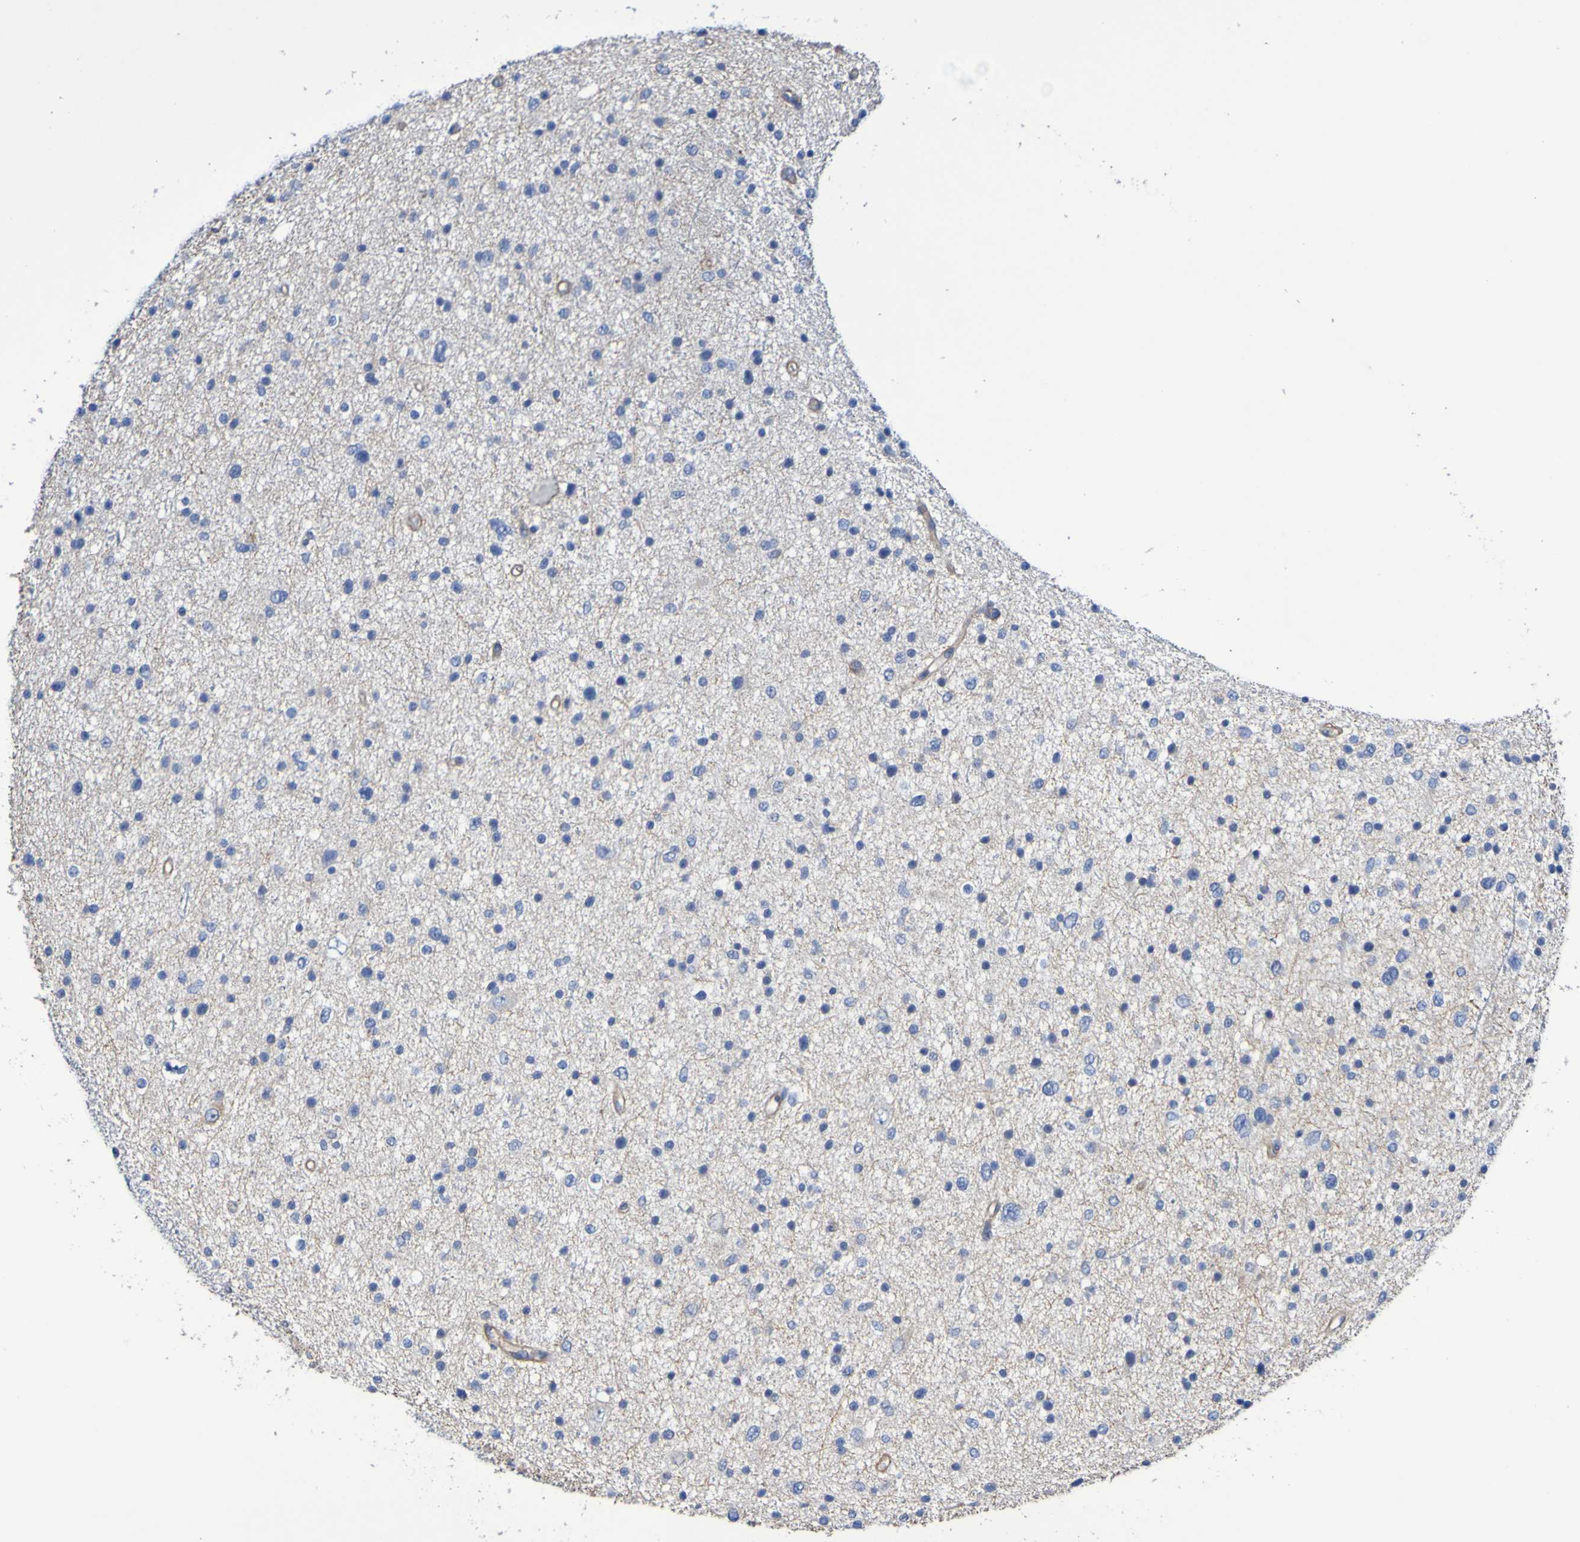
{"staining": {"intensity": "negative", "quantity": "none", "location": "none"}, "tissue": "glioma", "cell_type": "Tumor cells", "image_type": "cancer", "snomed": [{"axis": "morphology", "description": "Glioma, malignant, Low grade"}, {"axis": "topography", "description": "Brain"}], "caption": "Immunohistochemistry (IHC) micrograph of neoplastic tissue: glioma stained with DAB shows no significant protein positivity in tumor cells.", "gene": "SRPRB", "patient": {"sex": "female", "age": 37}}